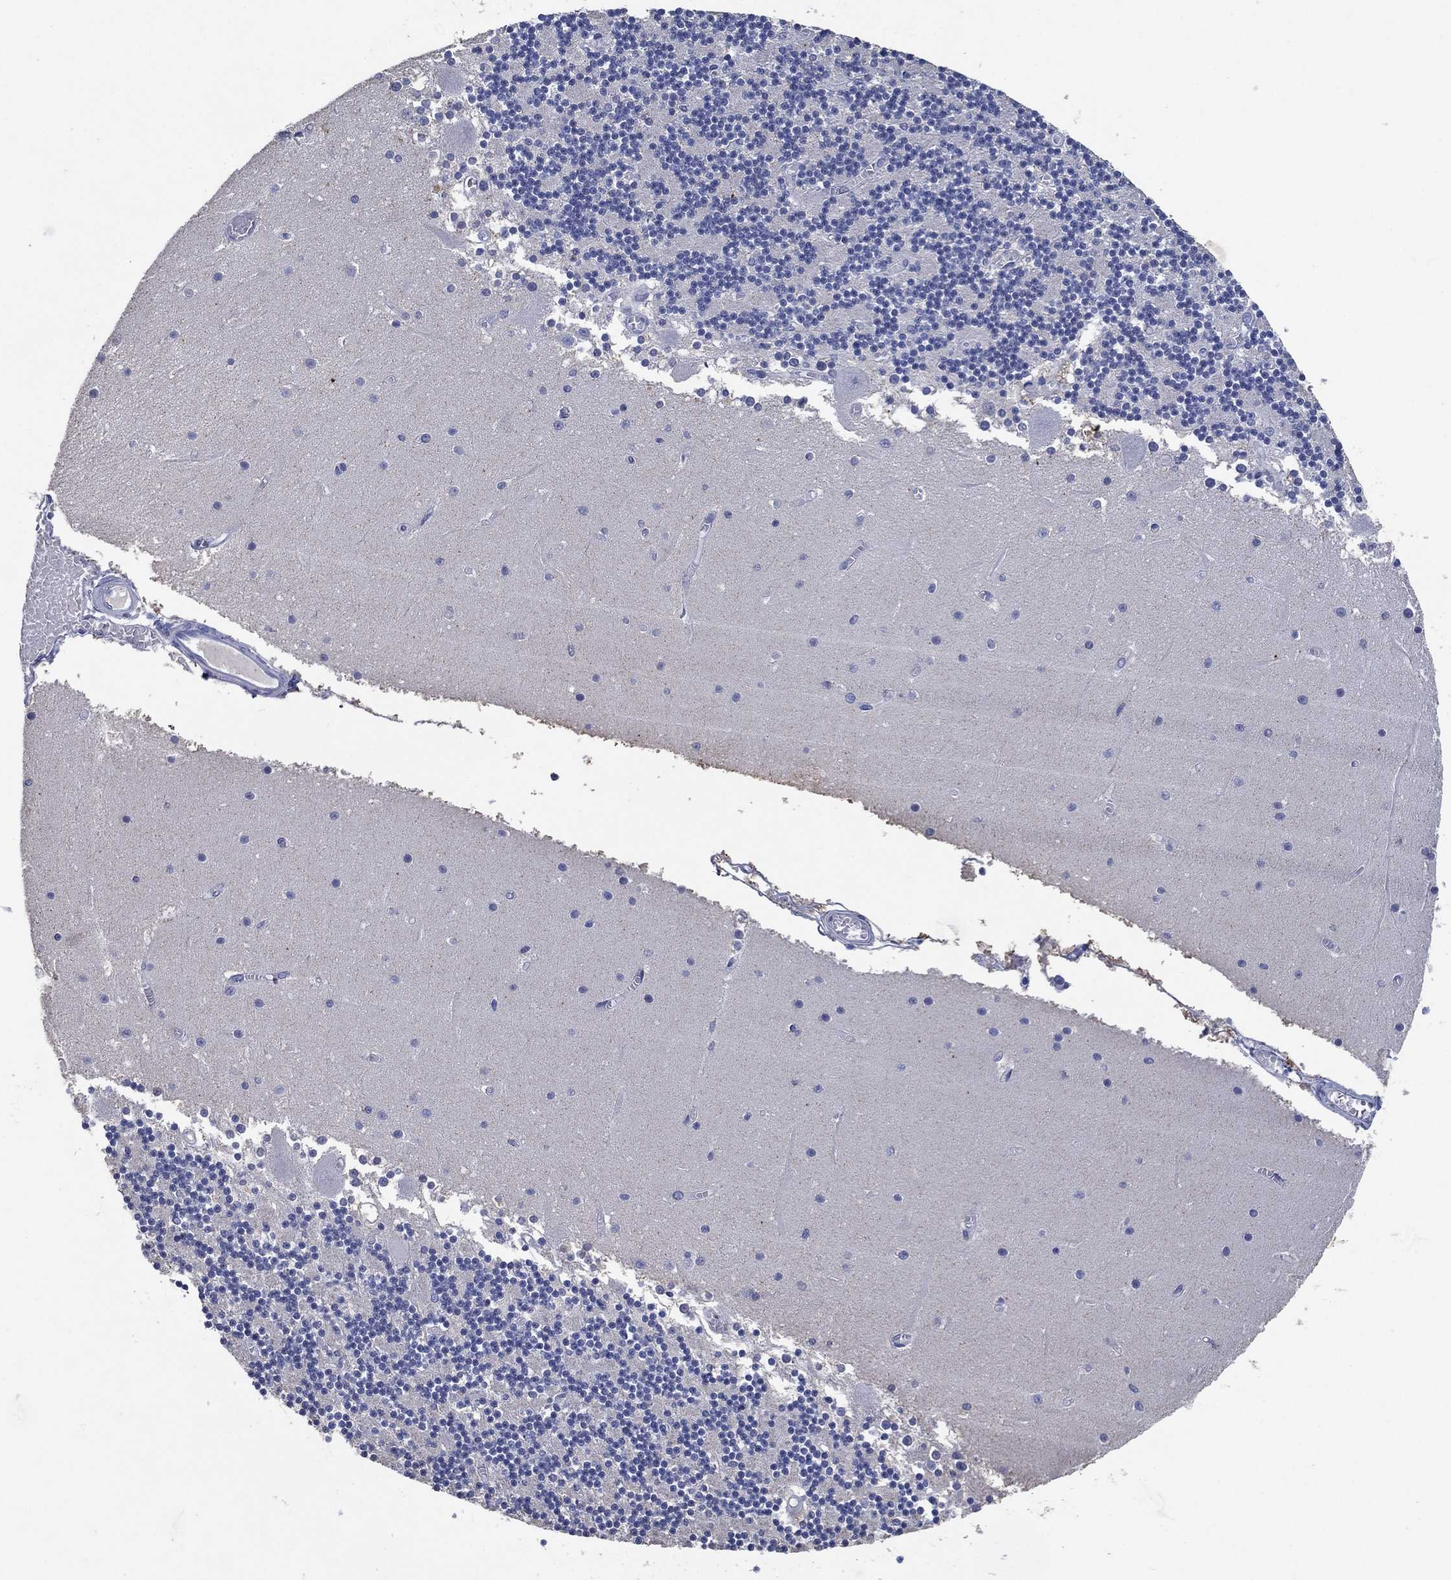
{"staining": {"intensity": "negative", "quantity": "none", "location": "none"}, "tissue": "cerebellum", "cell_type": "Cells in granular layer", "image_type": "normal", "snomed": [{"axis": "morphology", "description": "Normal tissue, NOS"}, {"axis": "topography", "description": "Cerebellum"}], "caption": "Immunohistochemistry (IHC) of unremarkable cerebellum demonstrates no expression in cells in granular layer.", "gene": "FSCN2", "patient": {"sex": "female", "age": 28}}